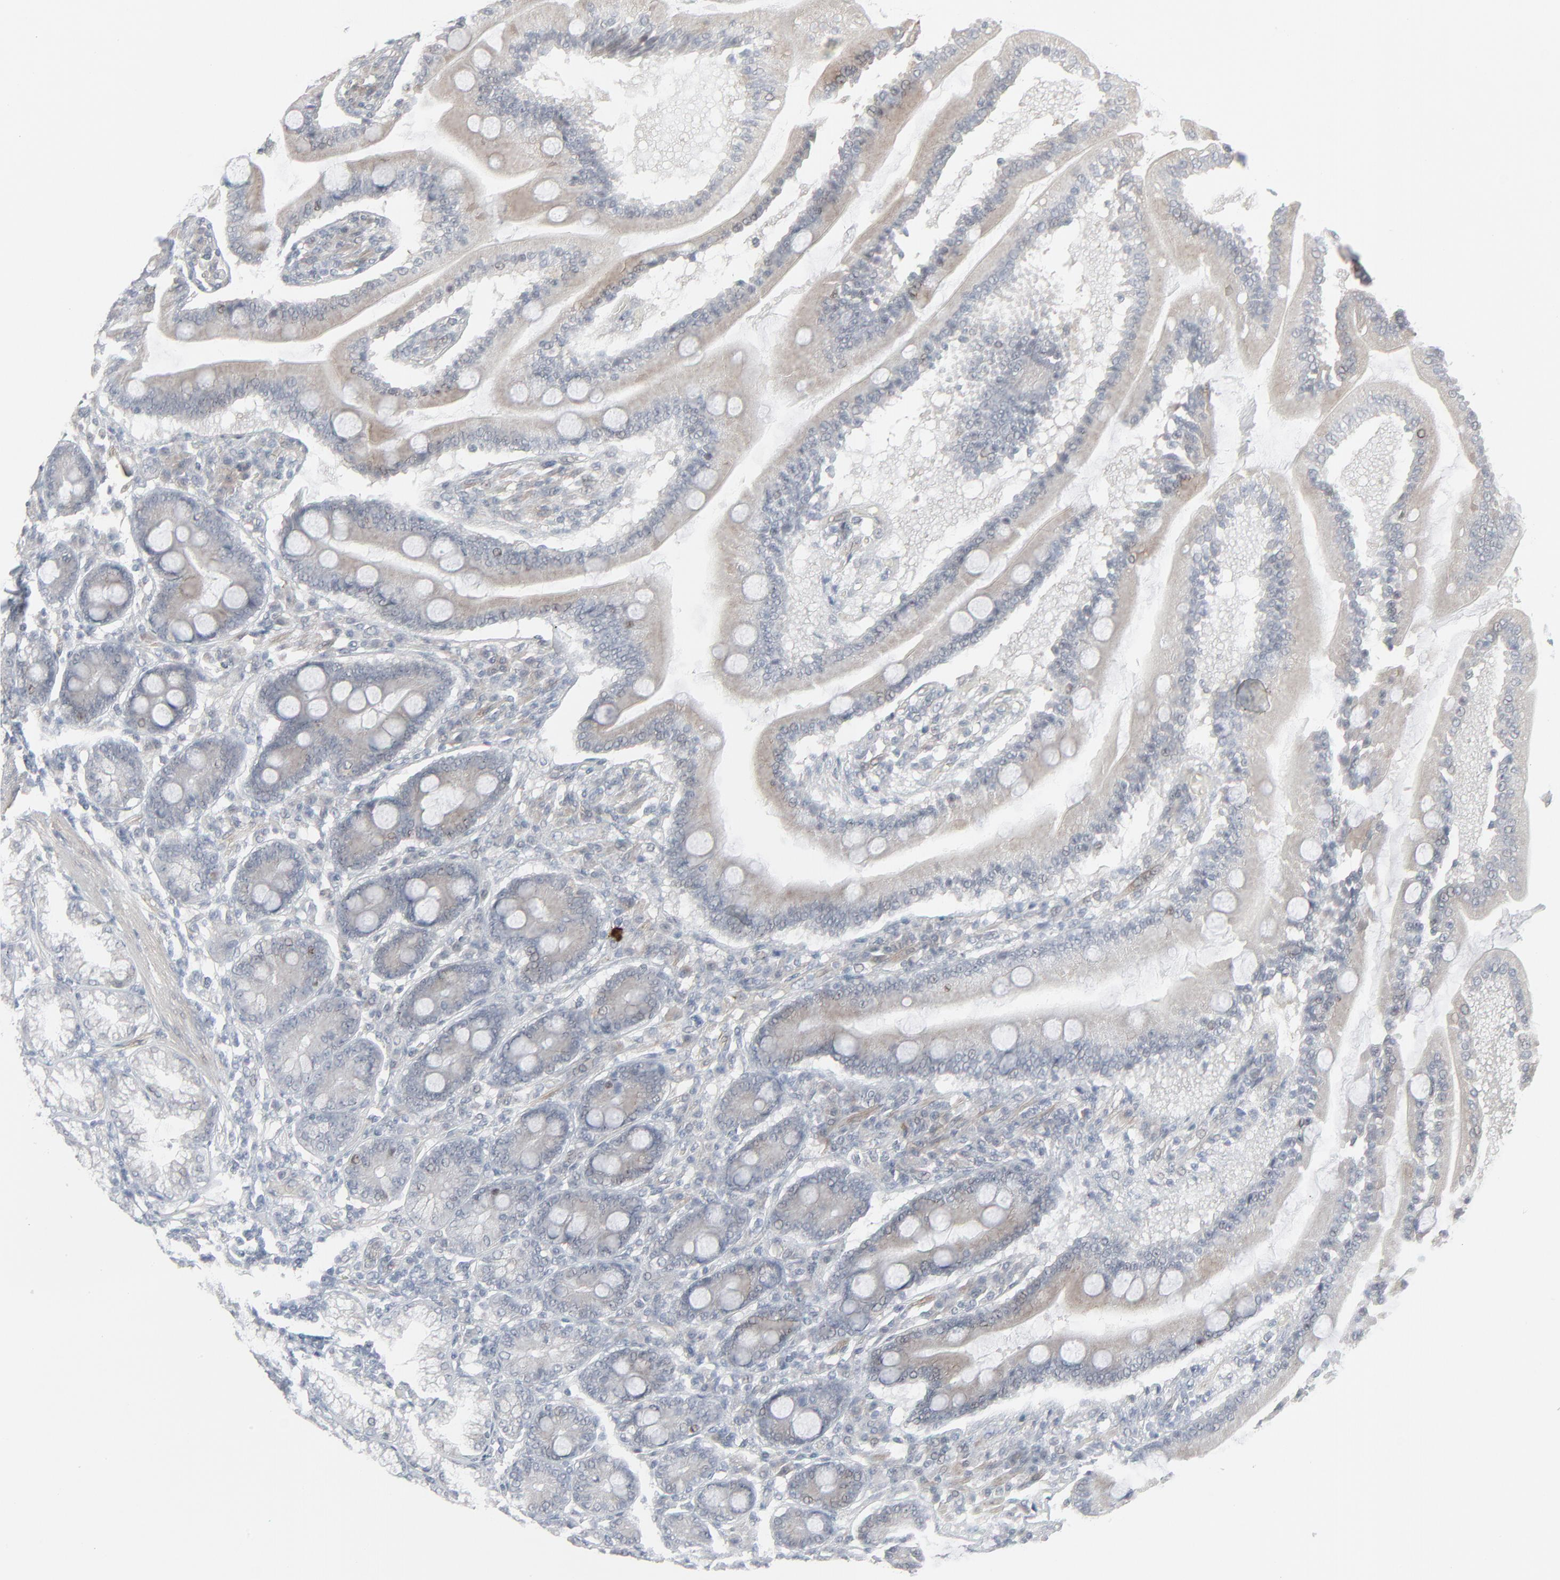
{"staining": {"intensity": "weak", "quantity": "25%-75%", "location": "cytoplasmic/membranous"}, "tissue": "duodenum", "cell_type": "Glandular cells", "image_type": "normal", "snomed": [{"axis": "morphology", "description": "Normal tissue, NOS"}, {"axis": "topography", "description": "Duodenum"}], "caption": "The micrograph reveals staining of benign duodenum, revealing weak cytoplasmic/membranous protein staining (brown color) within glandular cells.", "gene": "NEUROD1", "patient": {"sex": "female", "age": 64}}